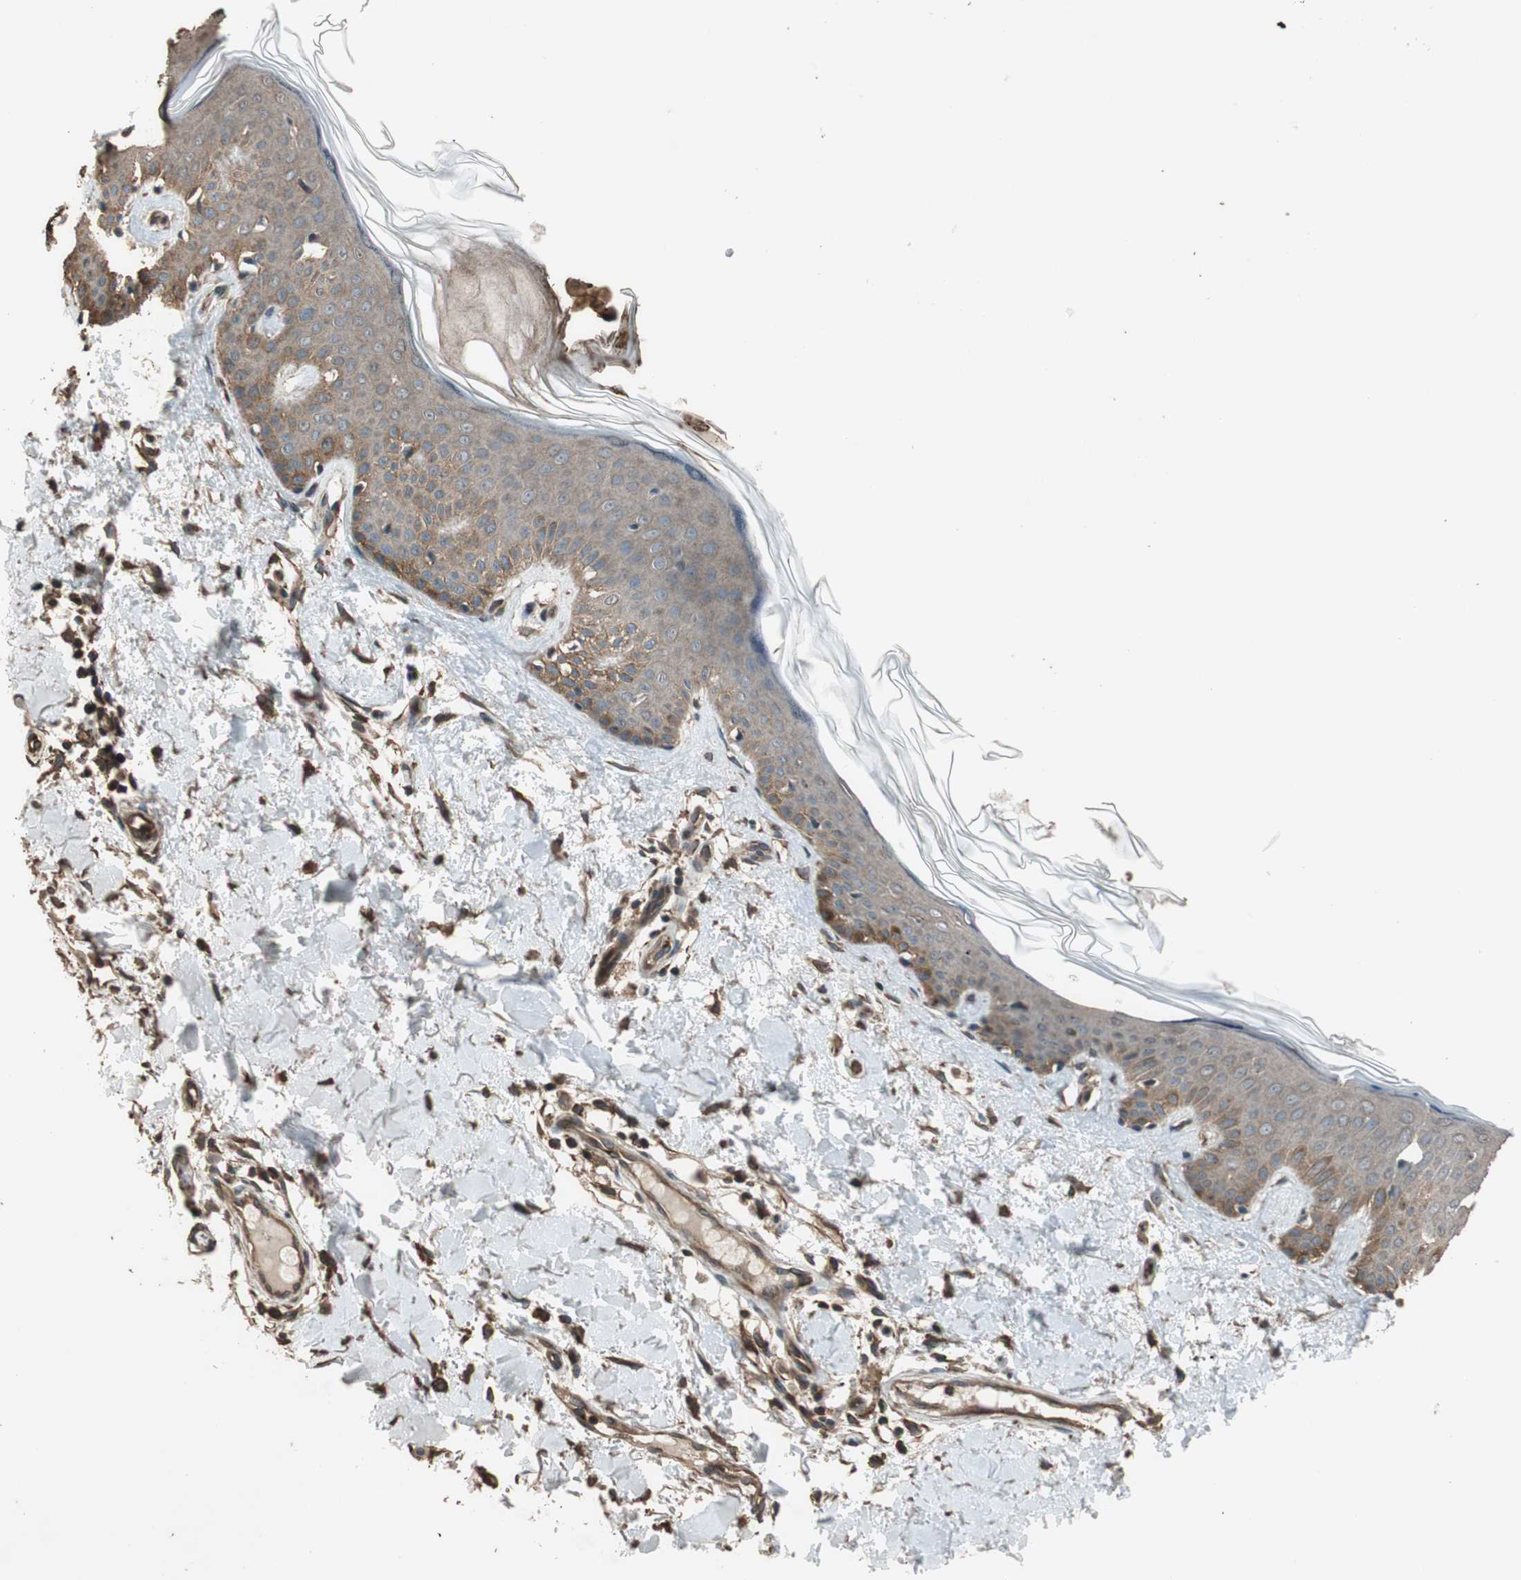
{"staining": {"intensity": "moderate", "quantity": ">75%", "location": "cytoplasmic/membranous"}, "tissue": "skin", "cell_type": "Fibroblasts", "image_type": "normal", "snomed": [{"axis": "morphology", "description": "Normal tissue, NOS"}, {"axis": "topography", "description": "Skin"}], "caption": "A micrograph of skin stained for a protein reveals moderate cytoplasmic/membranous brown staining in fibroblasts. (IHC, brightfield microscopy, high magnification).", "gene": "MST1R", "patient": {"sex": "male", "age": 67}}